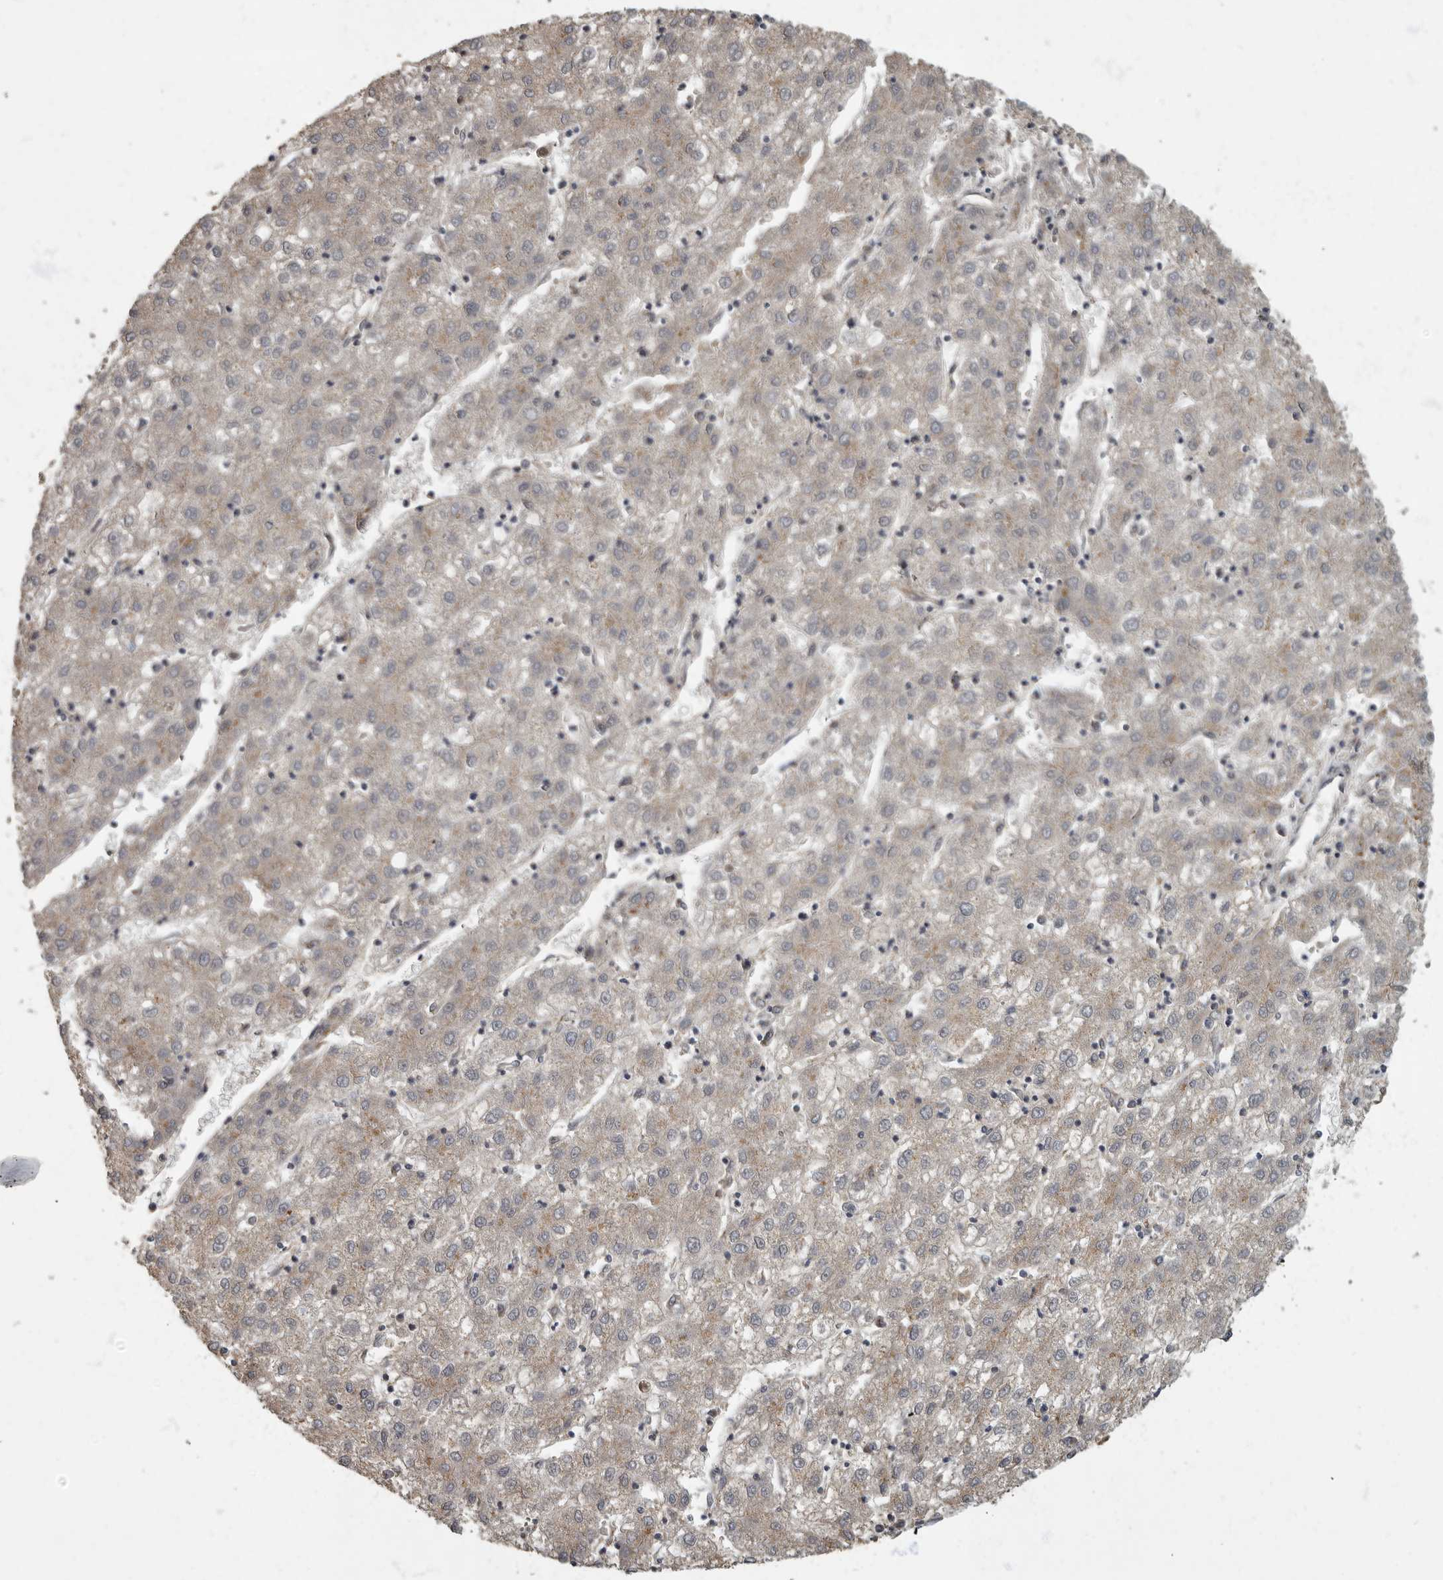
{"staining": {"intensity": "weak", "quantity": "<25%", "location": "cytoplasmic/membranous"}, "tissue": "liver cancer", "cell_type": "Tumor cells", "image_type": "cancer", "snomed": [{"axis": "morphology", "description": "Carcinoma, Hepatocellular, NOS"}, {"axis": "topography", "description": "Liver"}], "caption": "This is an immunohistochemistry (IHC) micrograph of human liver cancer (hepatocellular carcinoma). There is no staining in tumor cells.", "gene": "IQCK", "patient": {"sex": "male", "age": 72}}